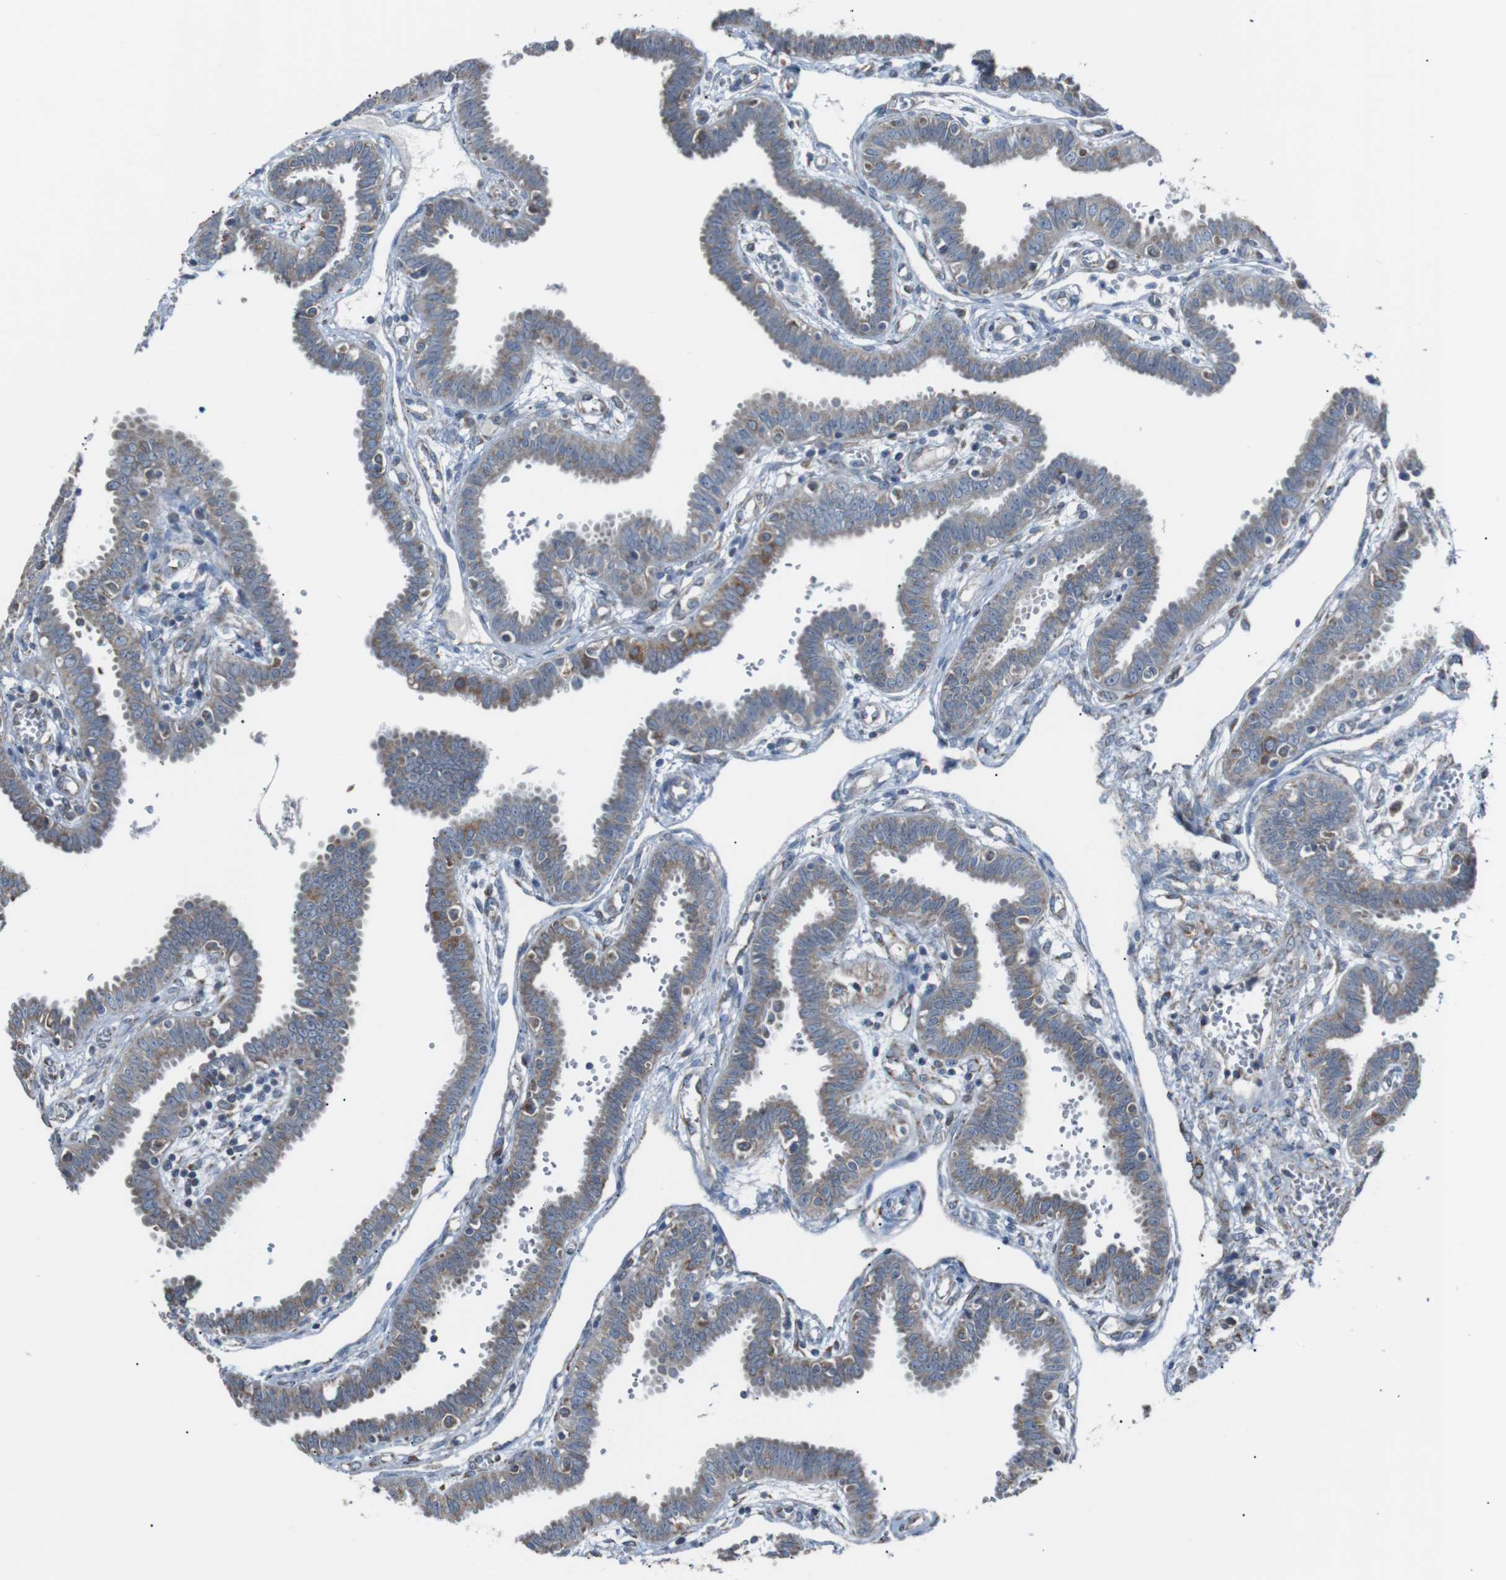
{"staining": {"intensity": "moderate", "quantity": "25%-75%", "location": "cytoplasmic/membranous"}, "tissue": "fallopian tube", "cell_type": "Glandular cells", "image_type": "normal", "snomed": [{"axis": "morphology", "description": "Normal tissue, NOS"}, {"axis": "topography", "description": "Fallopian tube"}], "caption": "This histopathology image demonstrates IHC staining of unremarkable human fallopian tube, with medium moderate cytoplasmic/membranous staining in about 25%-75% of glandular cells.", "gene": "CISD2", "patient": {"sex": "female", "age": 32}}